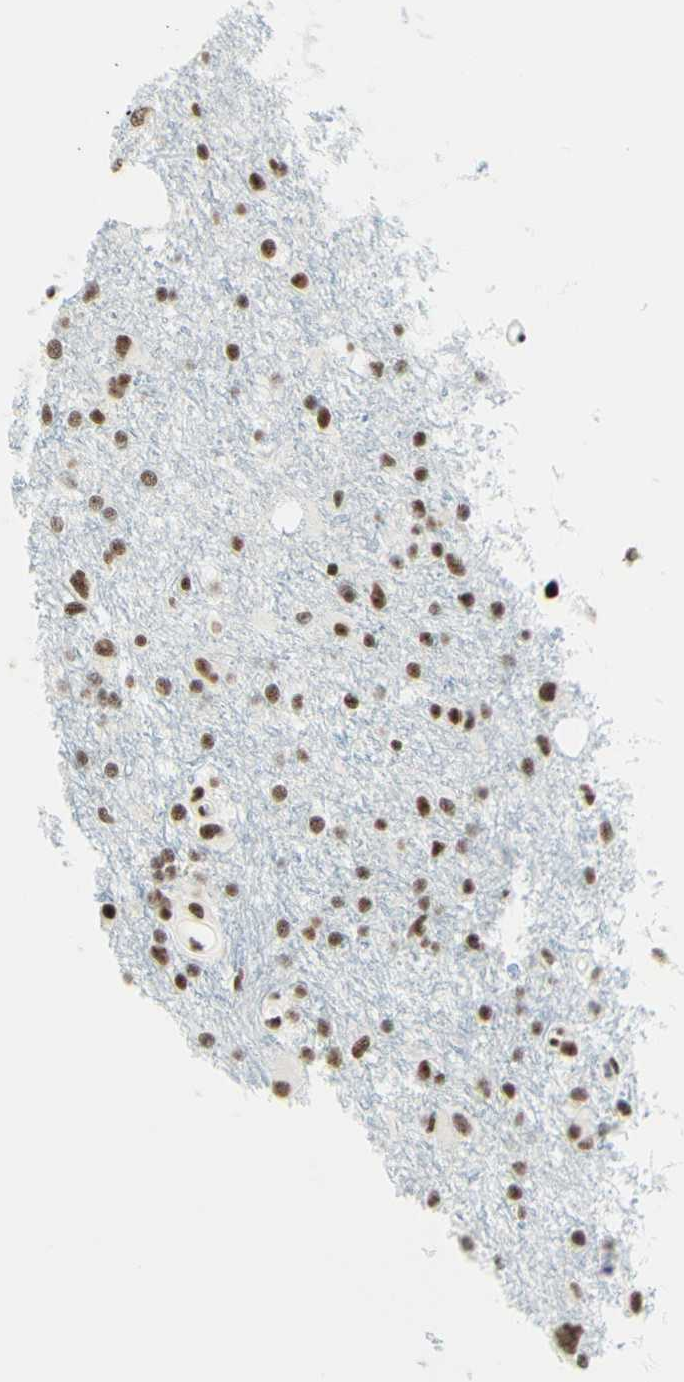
{"staining": {"intensity": "moderate", "quantity": ">75%", "location": "nuclear"}, "tissue": "glioma", "cell_type": "Tumor cells", "image_type": "cancer", "snomed": [{"axis": "morphology", "description": "Glioma, malignant, High grade"}, {"axis": "topography", "description": "Brain"}], "caption": "Human glioma stained with a brown dye exhibits moderate nuclear positive staining in about >75% of tumor cells.", "gene": "WTAP", "patient": {"sex": "female", "age": 59}}